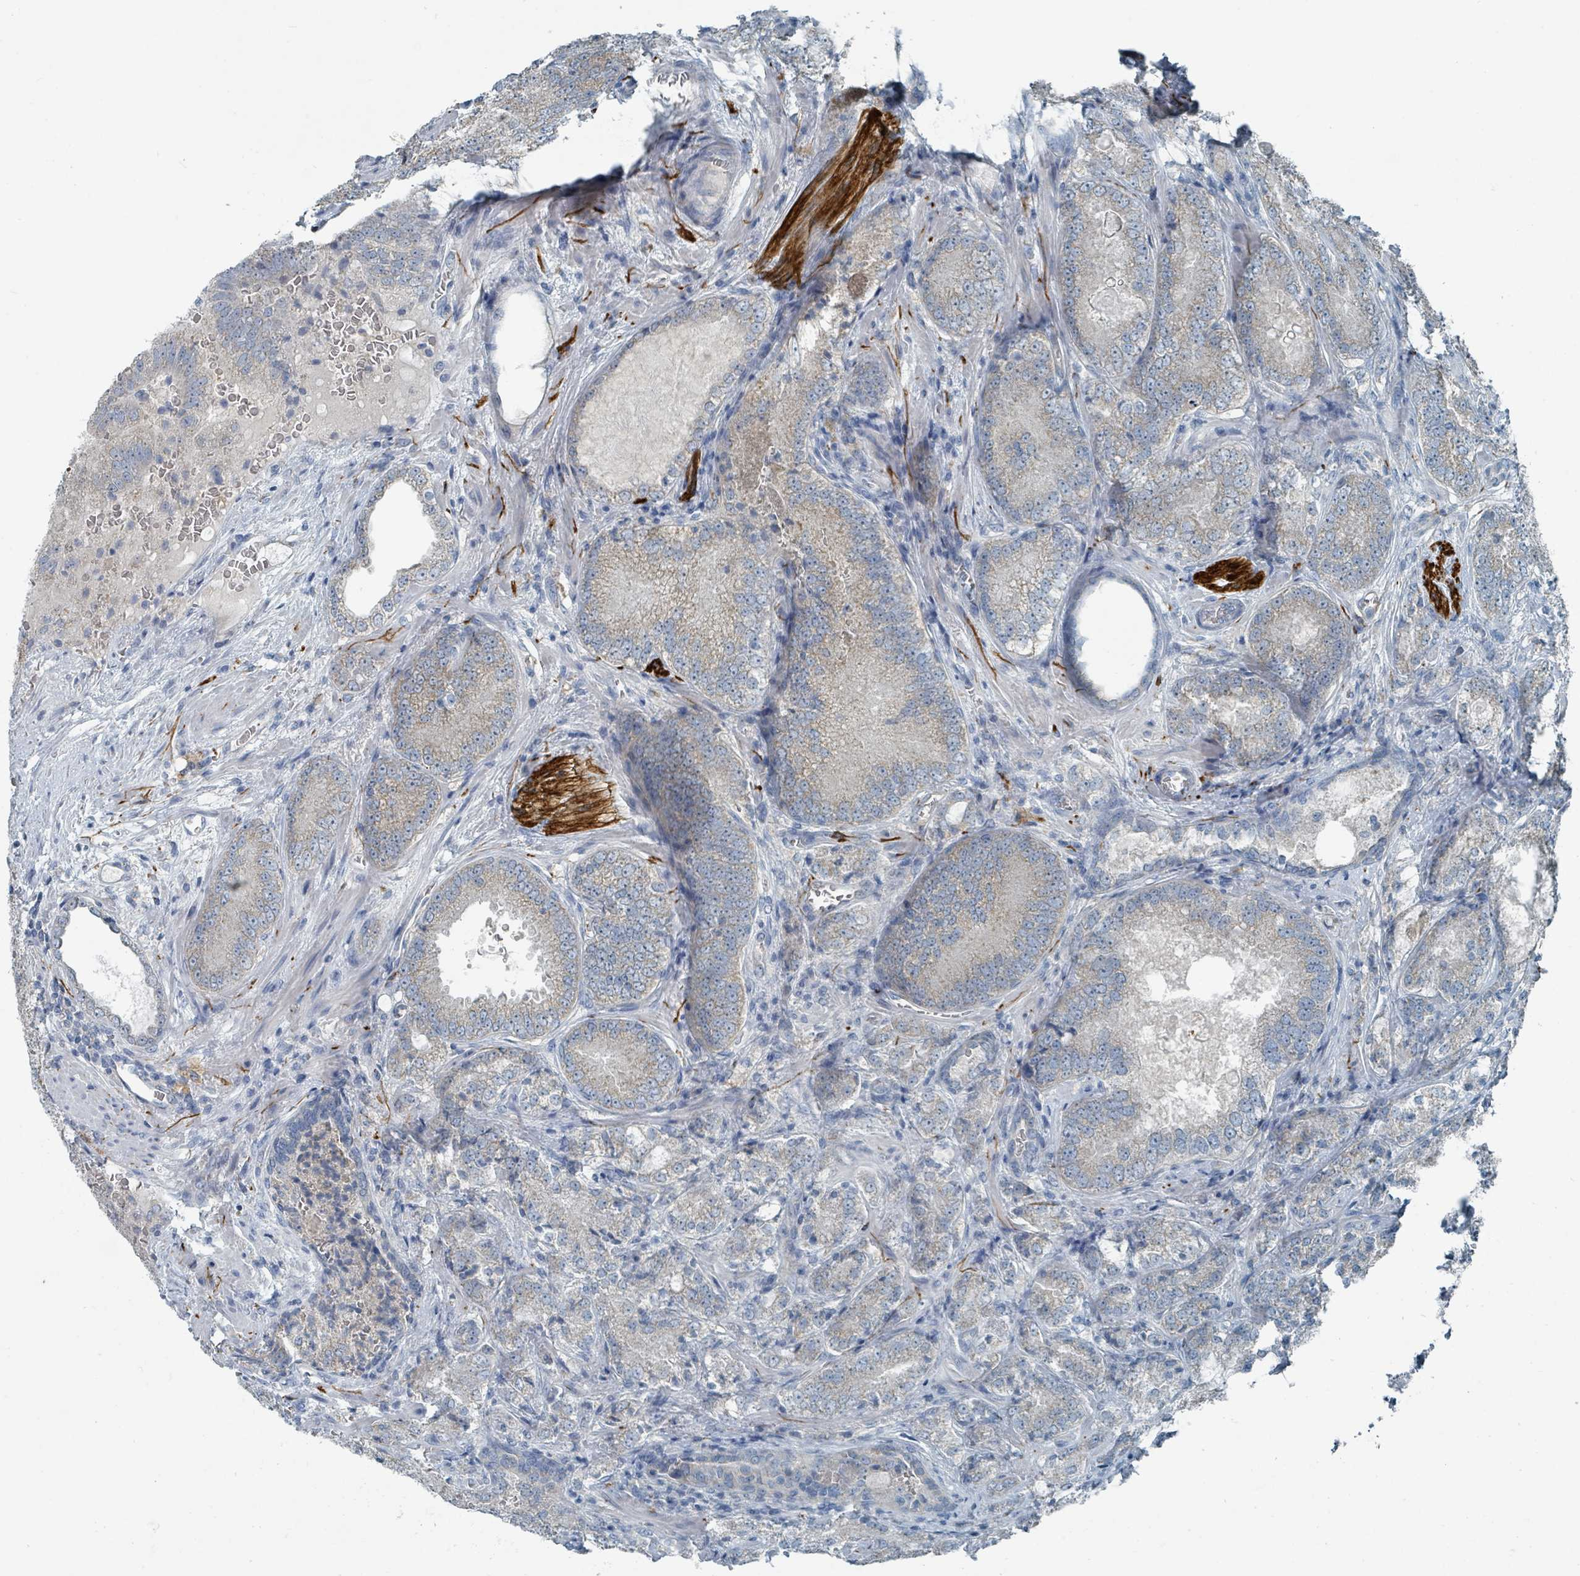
{"staining": {"intensity": "negative", "quantity": "none", "location": "none"}, "tissue": "prostate cancer", "cell_type": "Tumor cells", "image_type": "cancer", "snomed": [{"axis": "morphology", "description": "Adenocarcinoma, High grade"}, {"axis": "topography", "description": "Prostate"}], "caption": "Prostate cancer was stained to show a protein in brown. There is no significant expression in tumor cells.", "gene": "RASA4", "patient": {"sex": "male", "age": 63}}